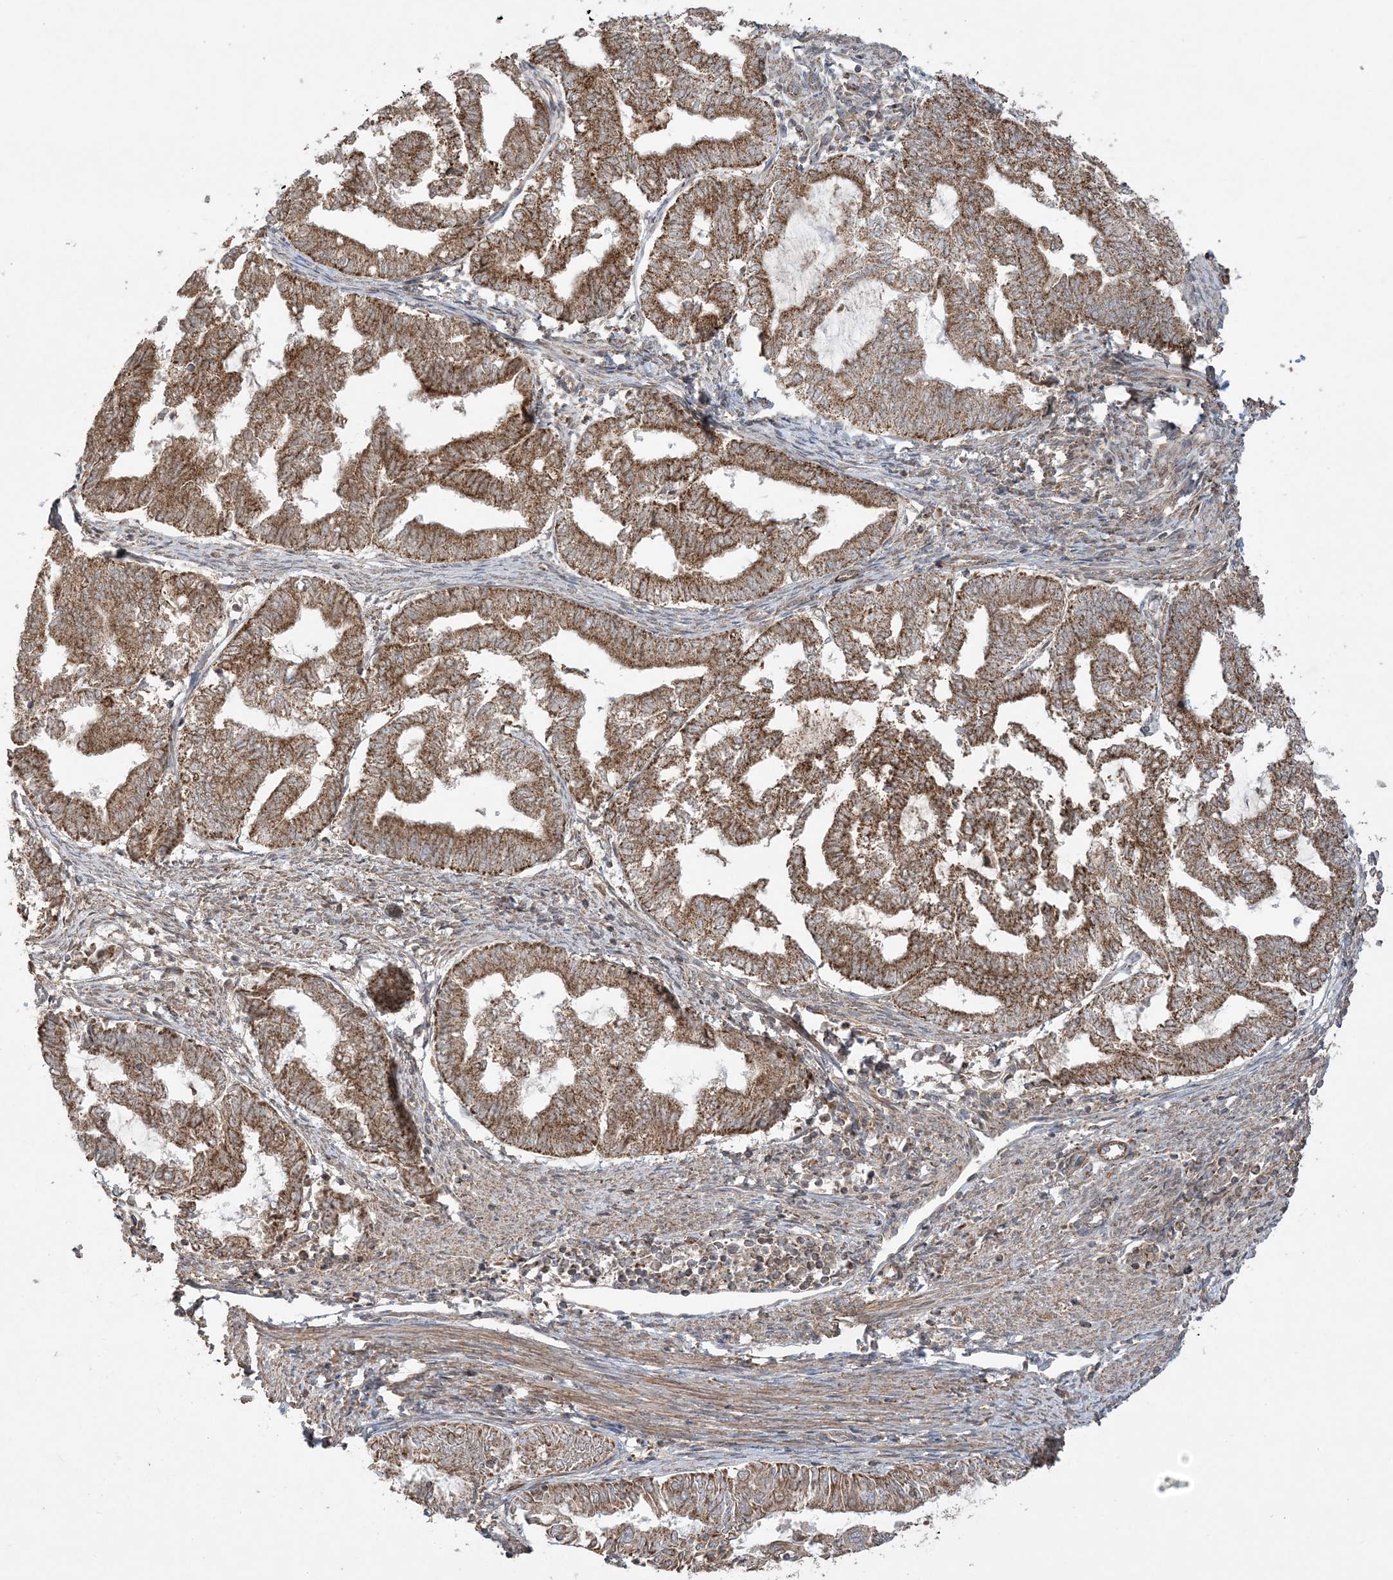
{"staining": {"intensity": "moderate", "quantity": ">75%", "location": "cytoplasmic/membranous"}, "tissue": "endometrial cancer", "cell_type": "Tumor cells", "image_type": "cancer", "snomed": [{"axis": "morphology", "description": "Adenocarcinoma, NOS"}, {"axis": "topography", "description": "Endometrium"}], "caption": "Immunohistochemistry micrograph of endometrial cancer stained for a protein (brown), which displays medium levels of moderate cytoplasmic/membranous staining in approximately >75% of tumor cells.", "gene": "SCLT1", "patient": {"sex": "female", "age": 79}}